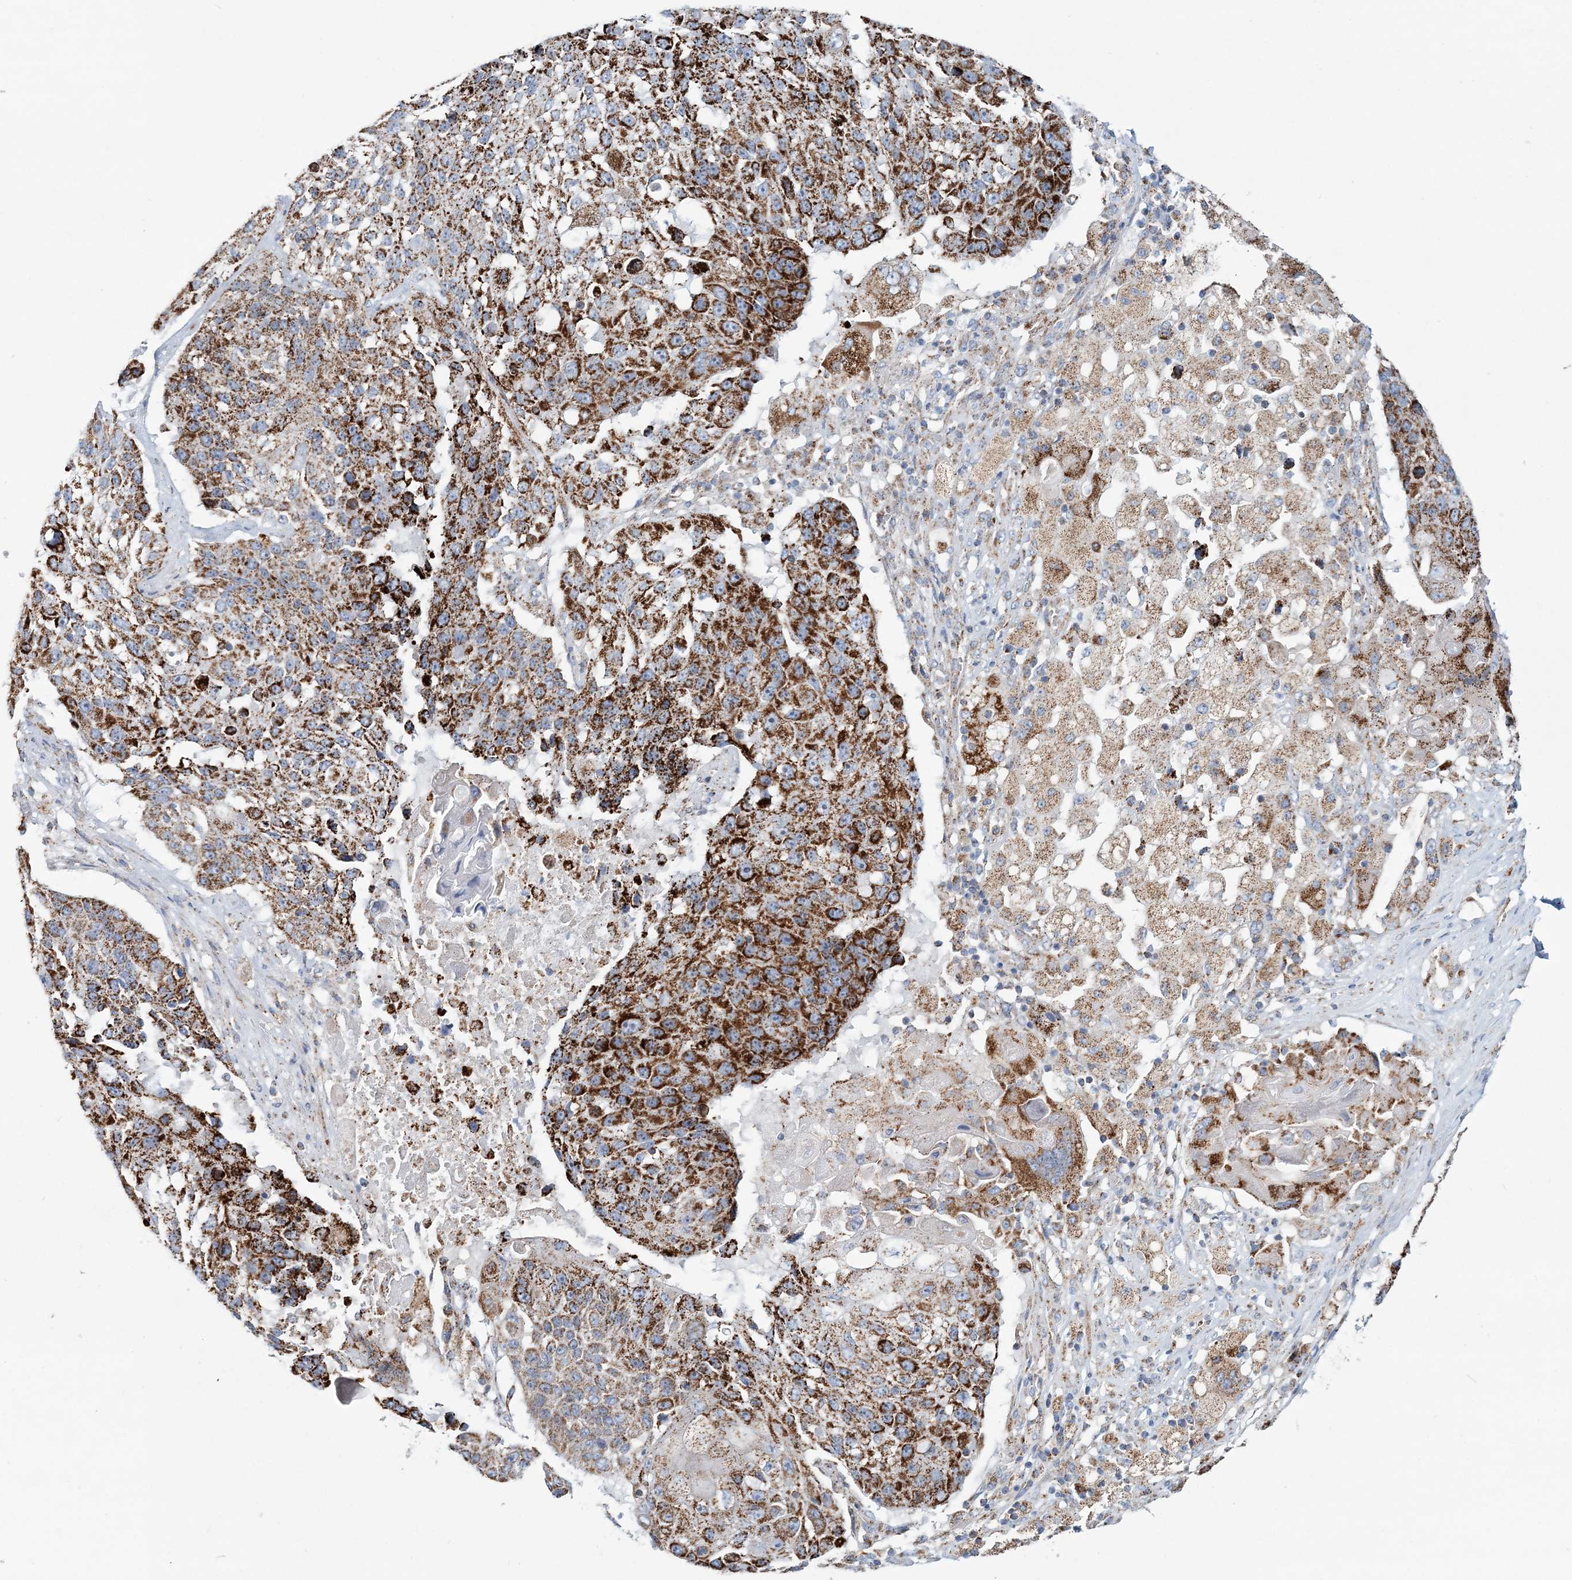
{"staining": {"intensity": "strong", "quantity": ">75%", "location": "cytoplasmic/membranous"}, "tissue": "lung cancer", "cell_type": "Tumor cells", "image_type": "cancer", "snomed": [{"axis": "morphology", "description": "Squamous cell carcinoma, NOS"}, {"axis": "topography", "description": "Lung"}], "caption": "A photomicrograph of human squamous cell carcinoma (lung) stained for a protein displays strong cytoplasmic/membranous brown staining in tumor cells.", "gene": "ARHGAP6", "patient": {"sex": "male", "age": 61}}